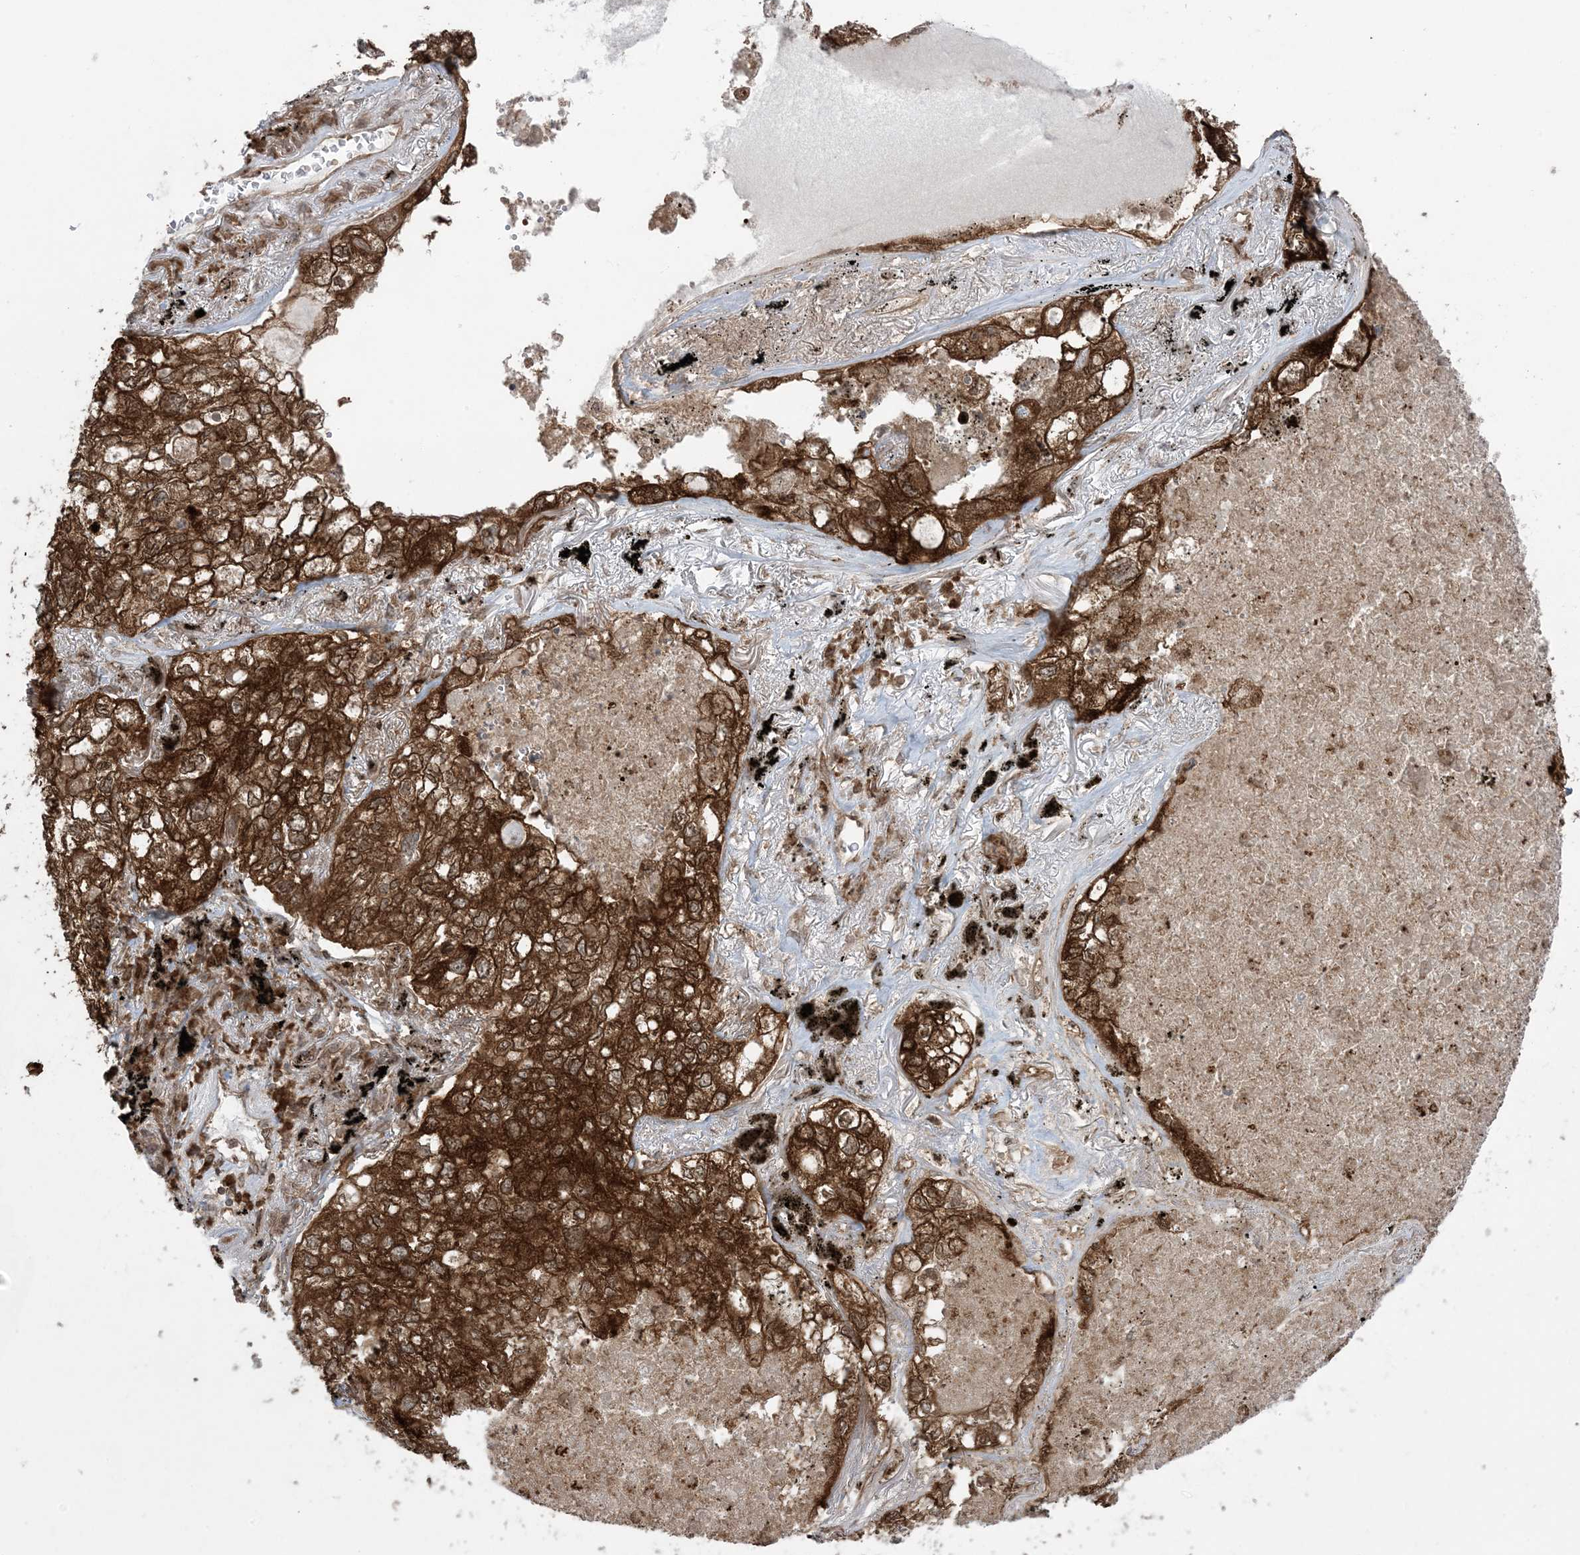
{"staining": {"intensity": "strong", "quantity": ">75%", "location": "cytoplasmic/membranous"}, "tissue": "lung cancer", "cell_type": "Tumor cells", "image_type": "cancer", "snomed": [{"axis": "morphology", "description": "Adenocarcinoma, NOS"}, {"axis": "topography", "description": "Lung"}], "caption": "This is a micrograph of immunohistochemistry staining of lung cancer, which shows strong staining in the cytoplasmic/membranous of tumor cells.", "gene": "DDX19B", "patient": {"sex": "male", "age": 65}}